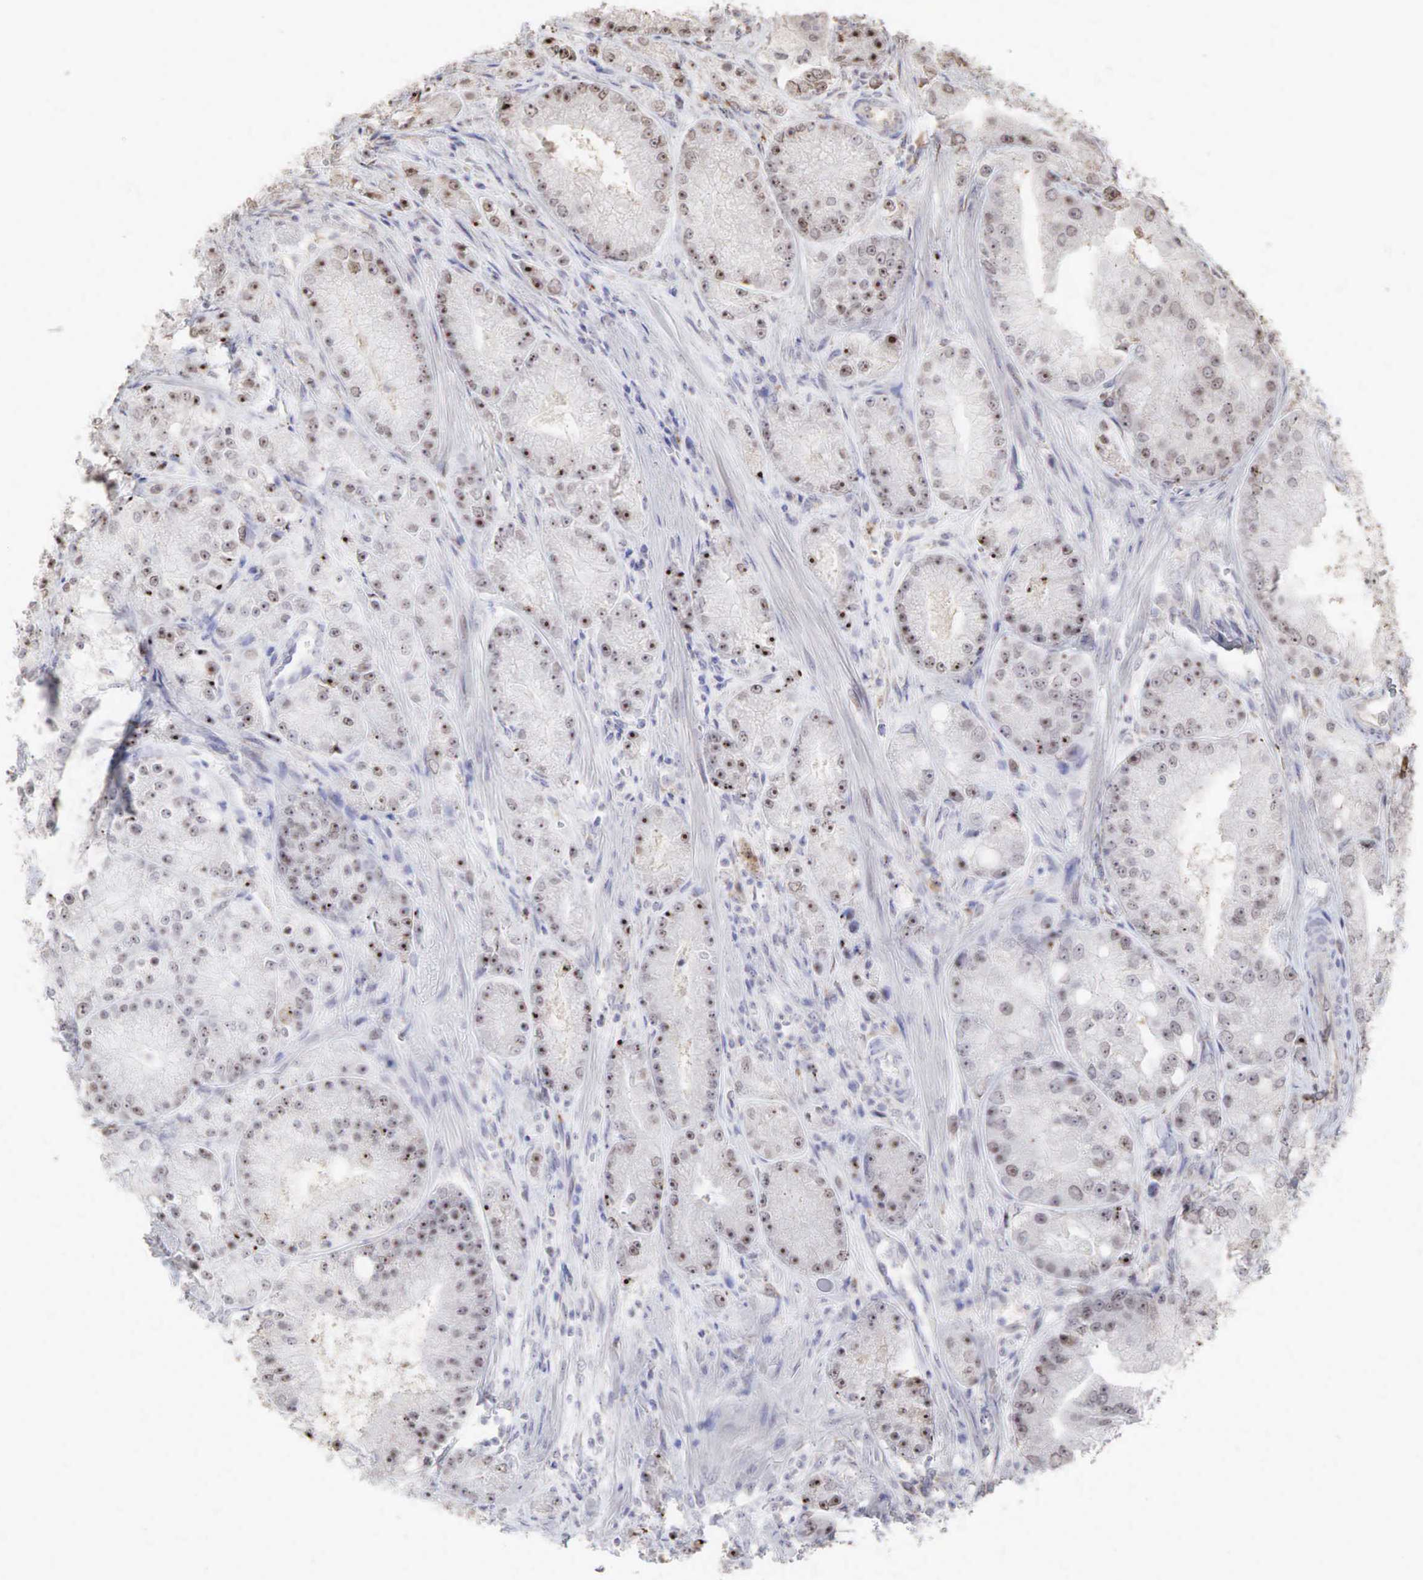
{"staining": {"intensity": "strong", "quantity": ">75%", "location": "nuclear"}, "tissue": "prostate cancer", "cell_type": "Tumor cells", "image_type": "cancer", "snomed": [{"axis": "morphology", "description": "Adenocarcinoma, Medium grade"}, {"axis": "topography", "description": "Prostate"}], "caption": "This photomicrograph displays IHC staining of human medium-grade adenocarcinoma (prostate), with high strong nuclear positivity in approximately >75% of tumor cells.", "gene": "DKC1", "patient": {"sex": "male", "age": 72}}